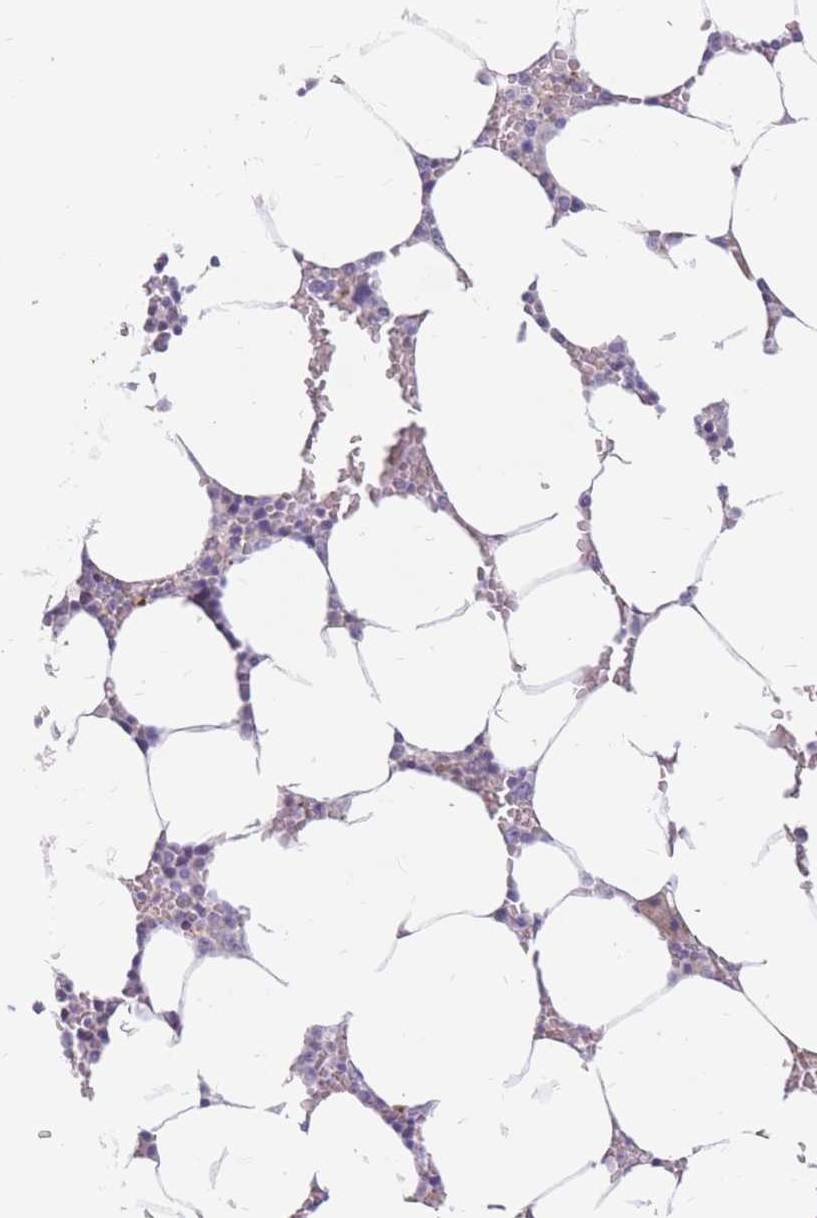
{"staining": {"intensity": "negative", "quantity": "none", "location": "none"}, "tissue": "bone marrow", "cell_type": "Hematopoietic cells", "image_type": "normal", "snomed": [{"axis": "morphology", "description": "Normal tissue, NOS"}, {"axis": "topography", "description": "Bone marrow"}], "caption": "Immunohistochemical staining of unremarkable human bone marrow shows no significant positivity in hematopoietic cells.", "gene": "PTGDR", "patient": {"sex": "male", "age": 70}}